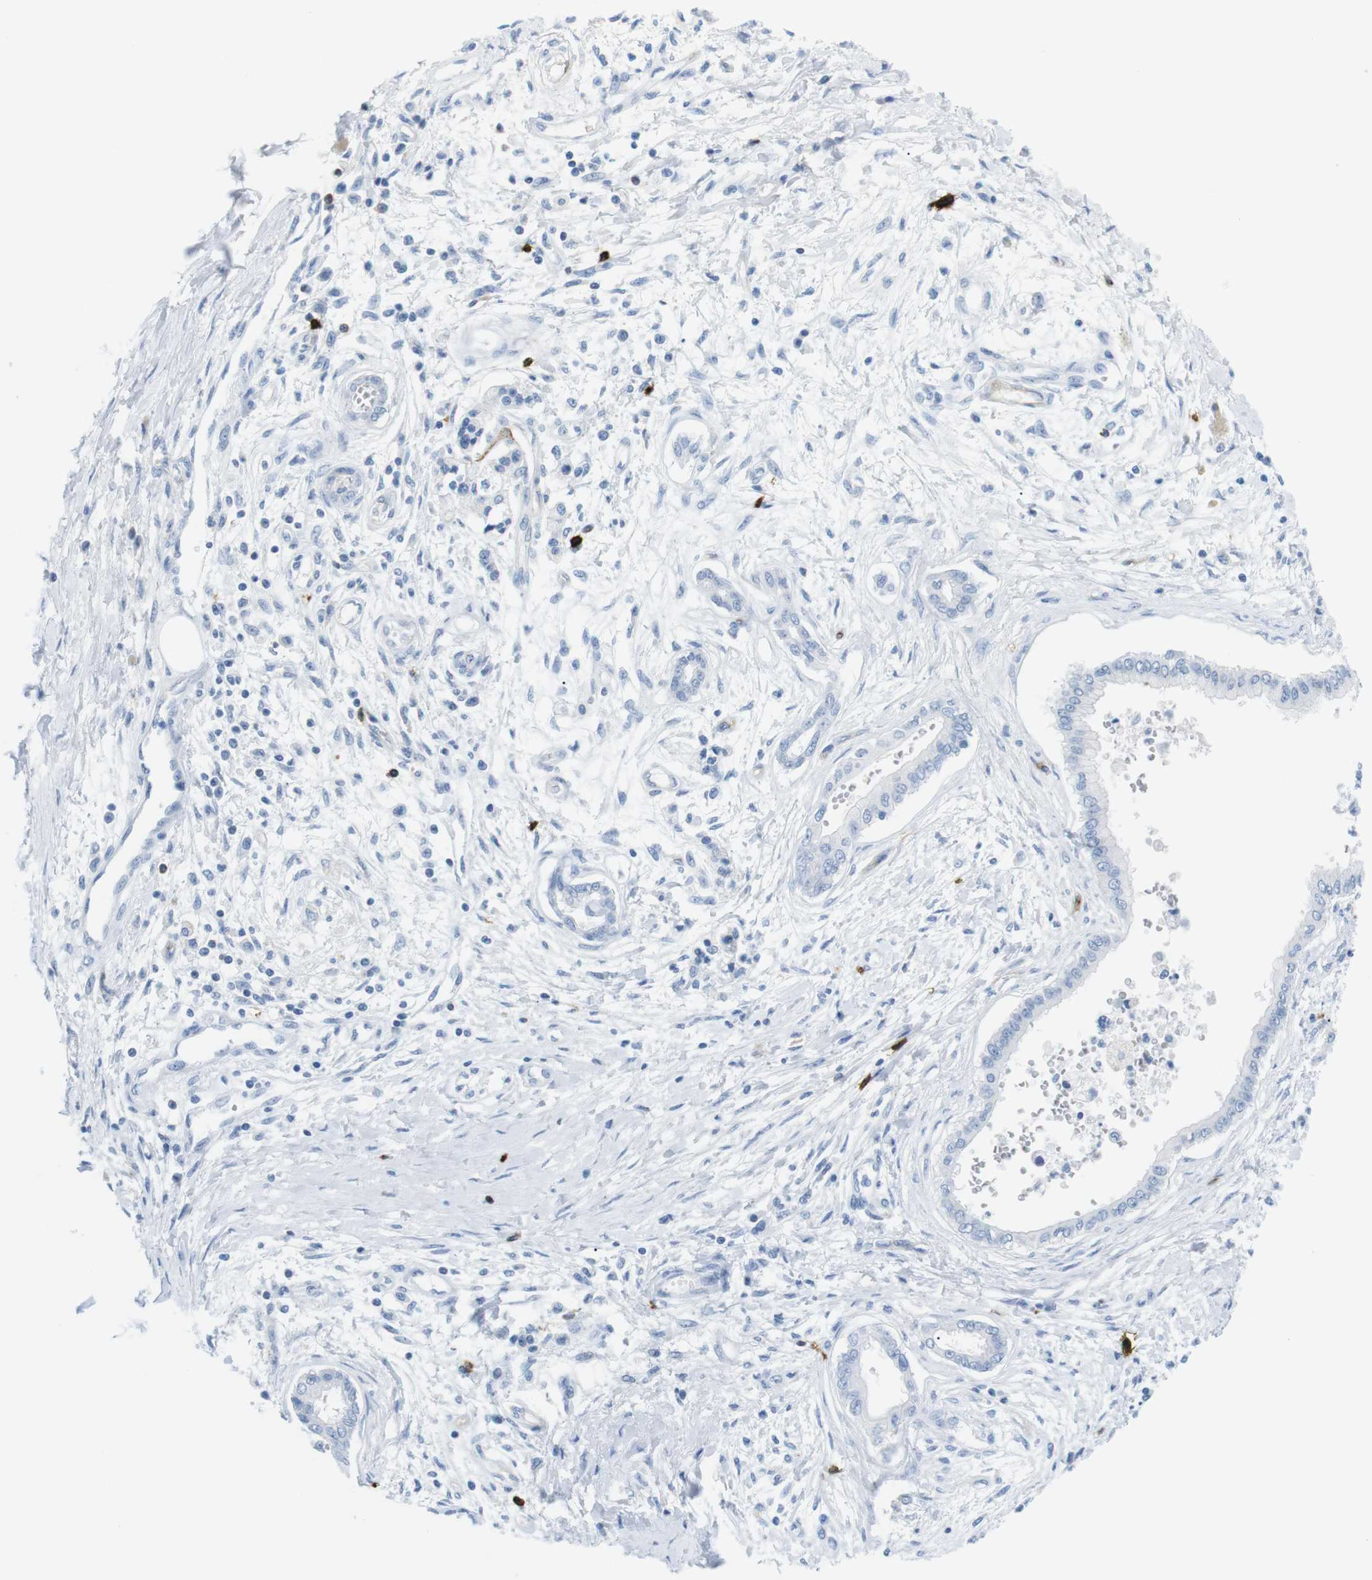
{"staining": {"intensity": "negative", "quantity": "none", "location": "none"}, "tissue": "pancreatic cancer", "cell_type": "Tumor cells", "image_type": "cancer", "snomed": [{"axis": "morphology", "description": "Adenocarcinoma, NOS"}, {"axis": "topography", "description": "Pancreas"}], "caption": "Pancreatic cancer (adenocarcinoma) was stained to show a protein in brown. There is no significant staining in tumor cells.", "gene": "TNFRSF4", "patient": {"sex": "male", "age": 56}}